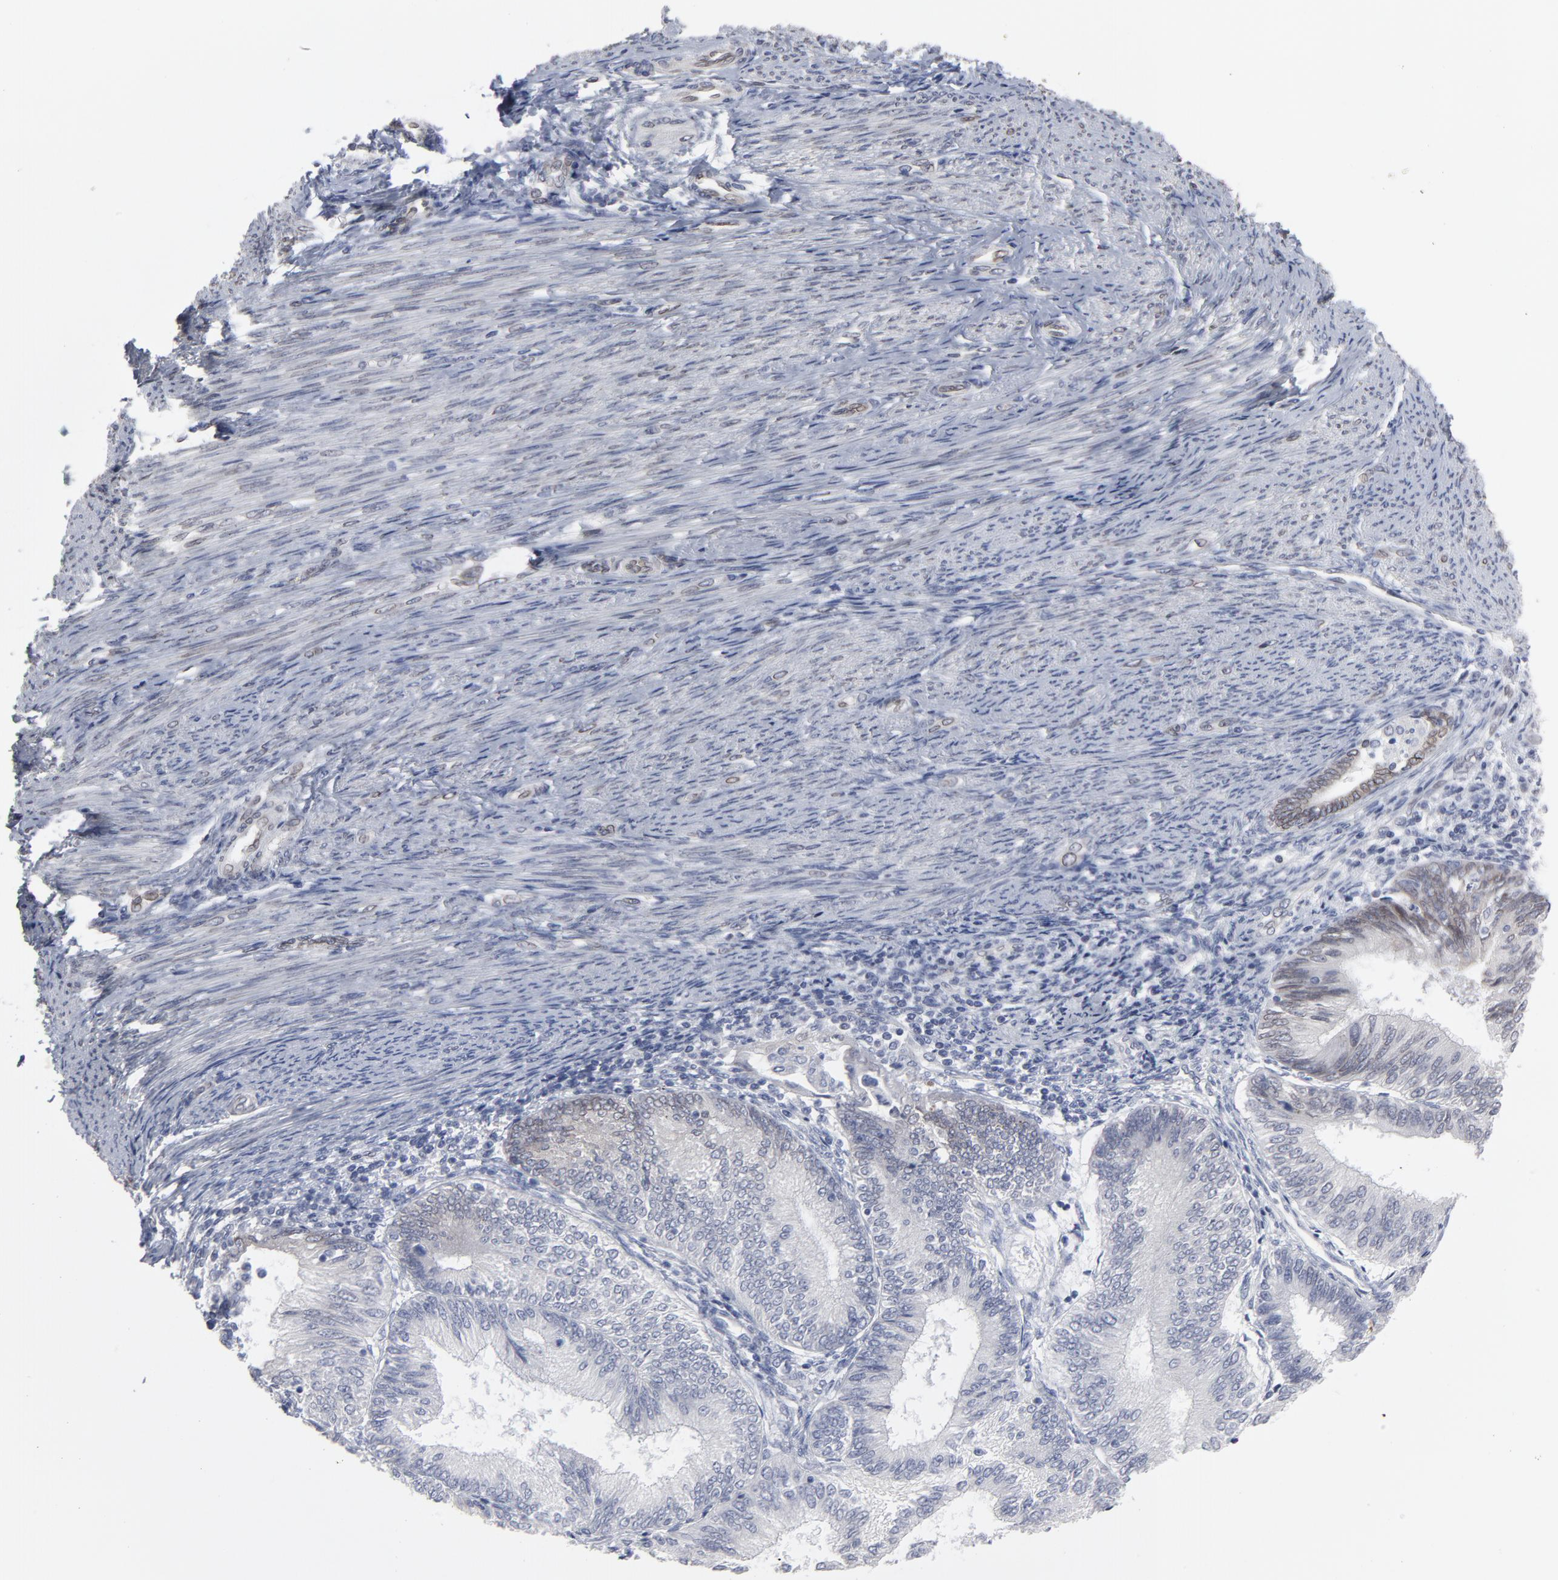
{"staining": {"intensity": "negative", "quantity": "none", "location": "none"}, "tissue": "endometrial cancer", "cell_type": "Tumor cells", "image_type": "cancer", "snomed": [{"axis": "morphology", "description": "Adenocarcinoma, NOS"}, {"axis": "topography", "description": "Endometrium"}], "caption": "A photomicrograph of endometrial cancer (adenocarcinoma) stained for a protein shows no brown staining in tumor cells. (DAB (3,3'-diaminobenzidine) immunohistochemistry with hematoxylin counter stain).", "gene": "SYNE2", "patient": {"sex": "female", "age": 55}}